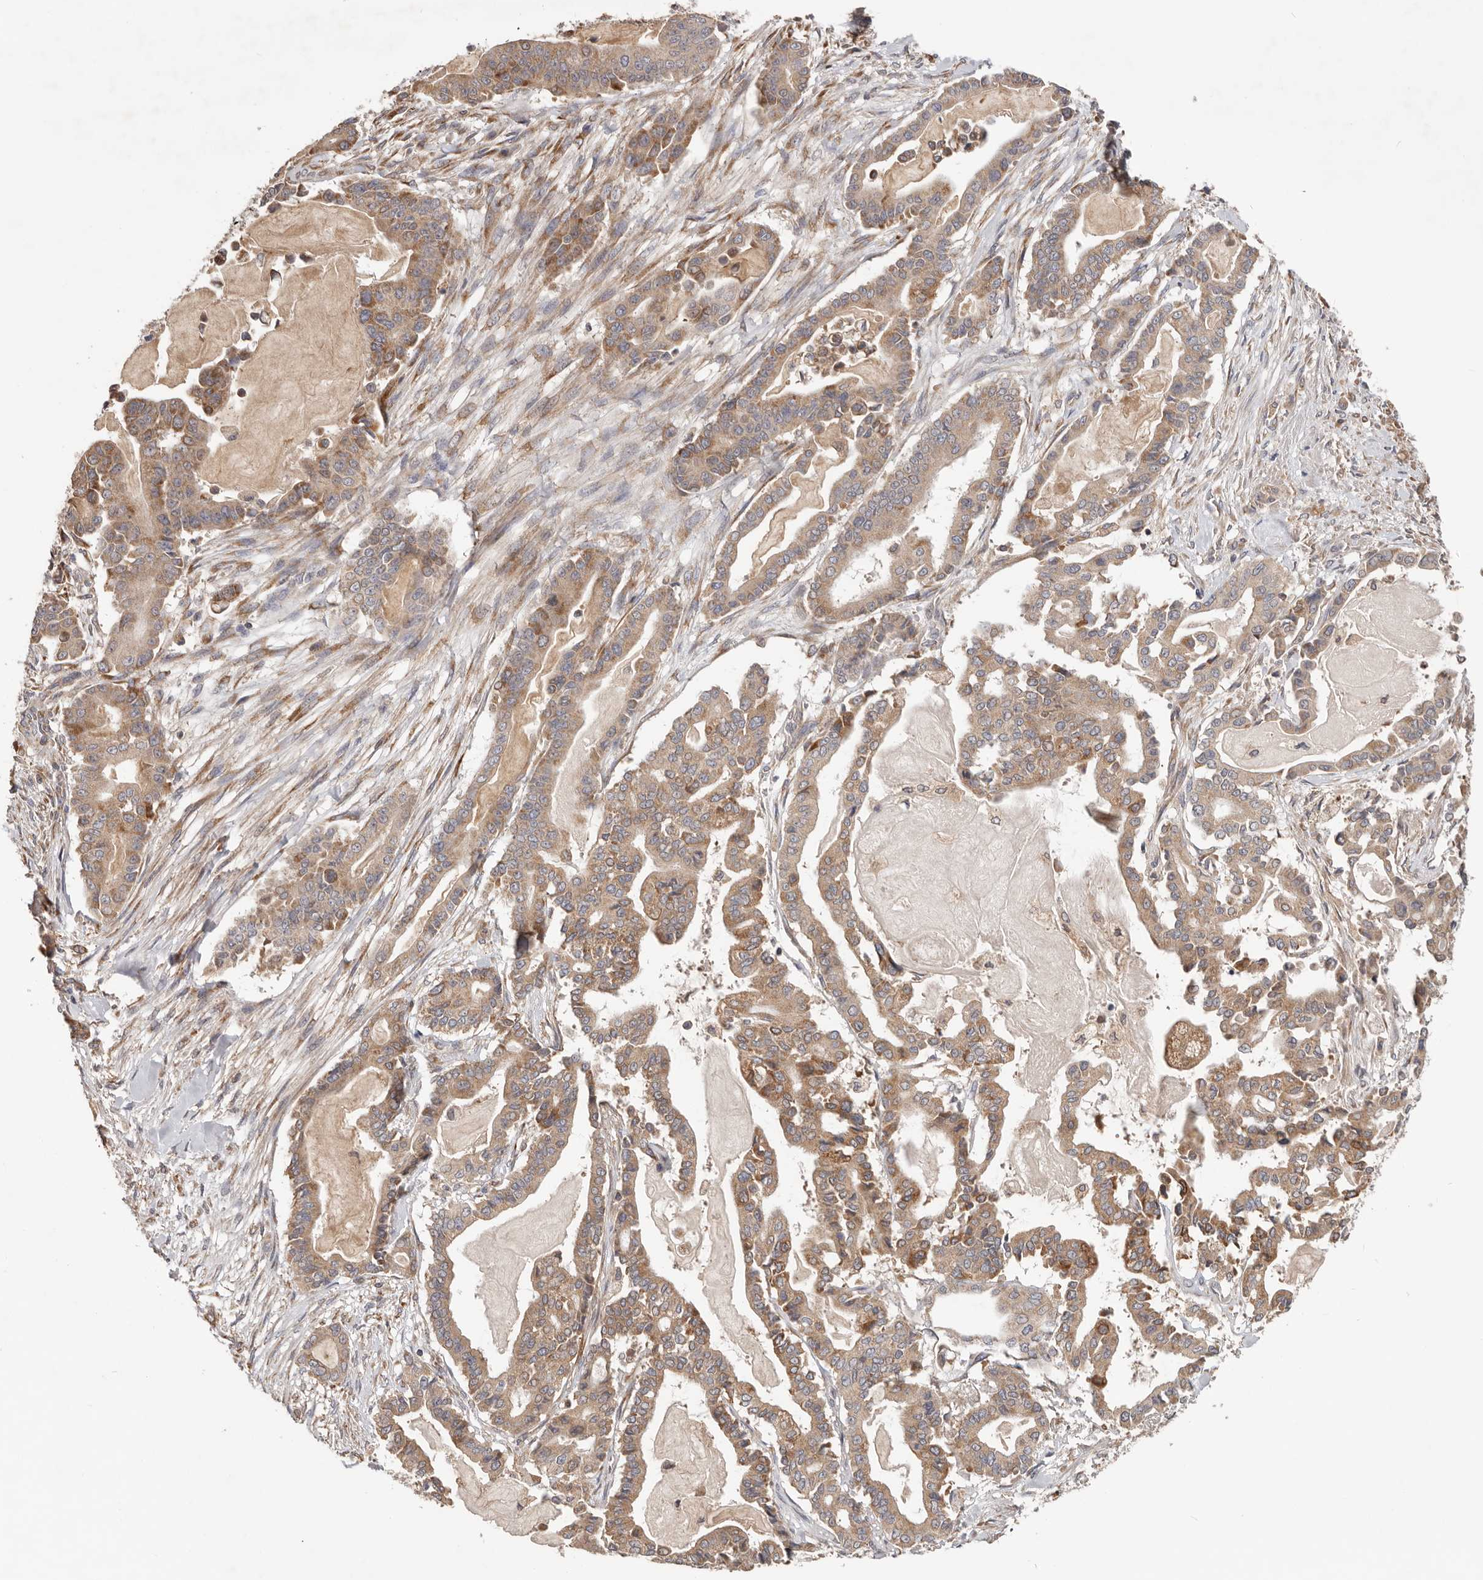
{"staining": {"intensity": "moderate", "quantity": ">75%", "location": "cytoplasmic/membranous"}, "tissue": "pancreatic cancer", "cell_type": "Tumor cells", "image_type": "cancer", "snomed": [{"axis": "morphology", "description": "Adenocarcinoma, NOS"}, {"axis": "topography", "description": "Pancreas"}], "caption": "Human pancreatic cancer (adenocarcinoma) stained with a brown dye displays moderate cytoplasmic/membranous positive staining in about >75% of tumor cells.", "gene": "LRP6", "patient": {"sex": "male", "age": 63}}